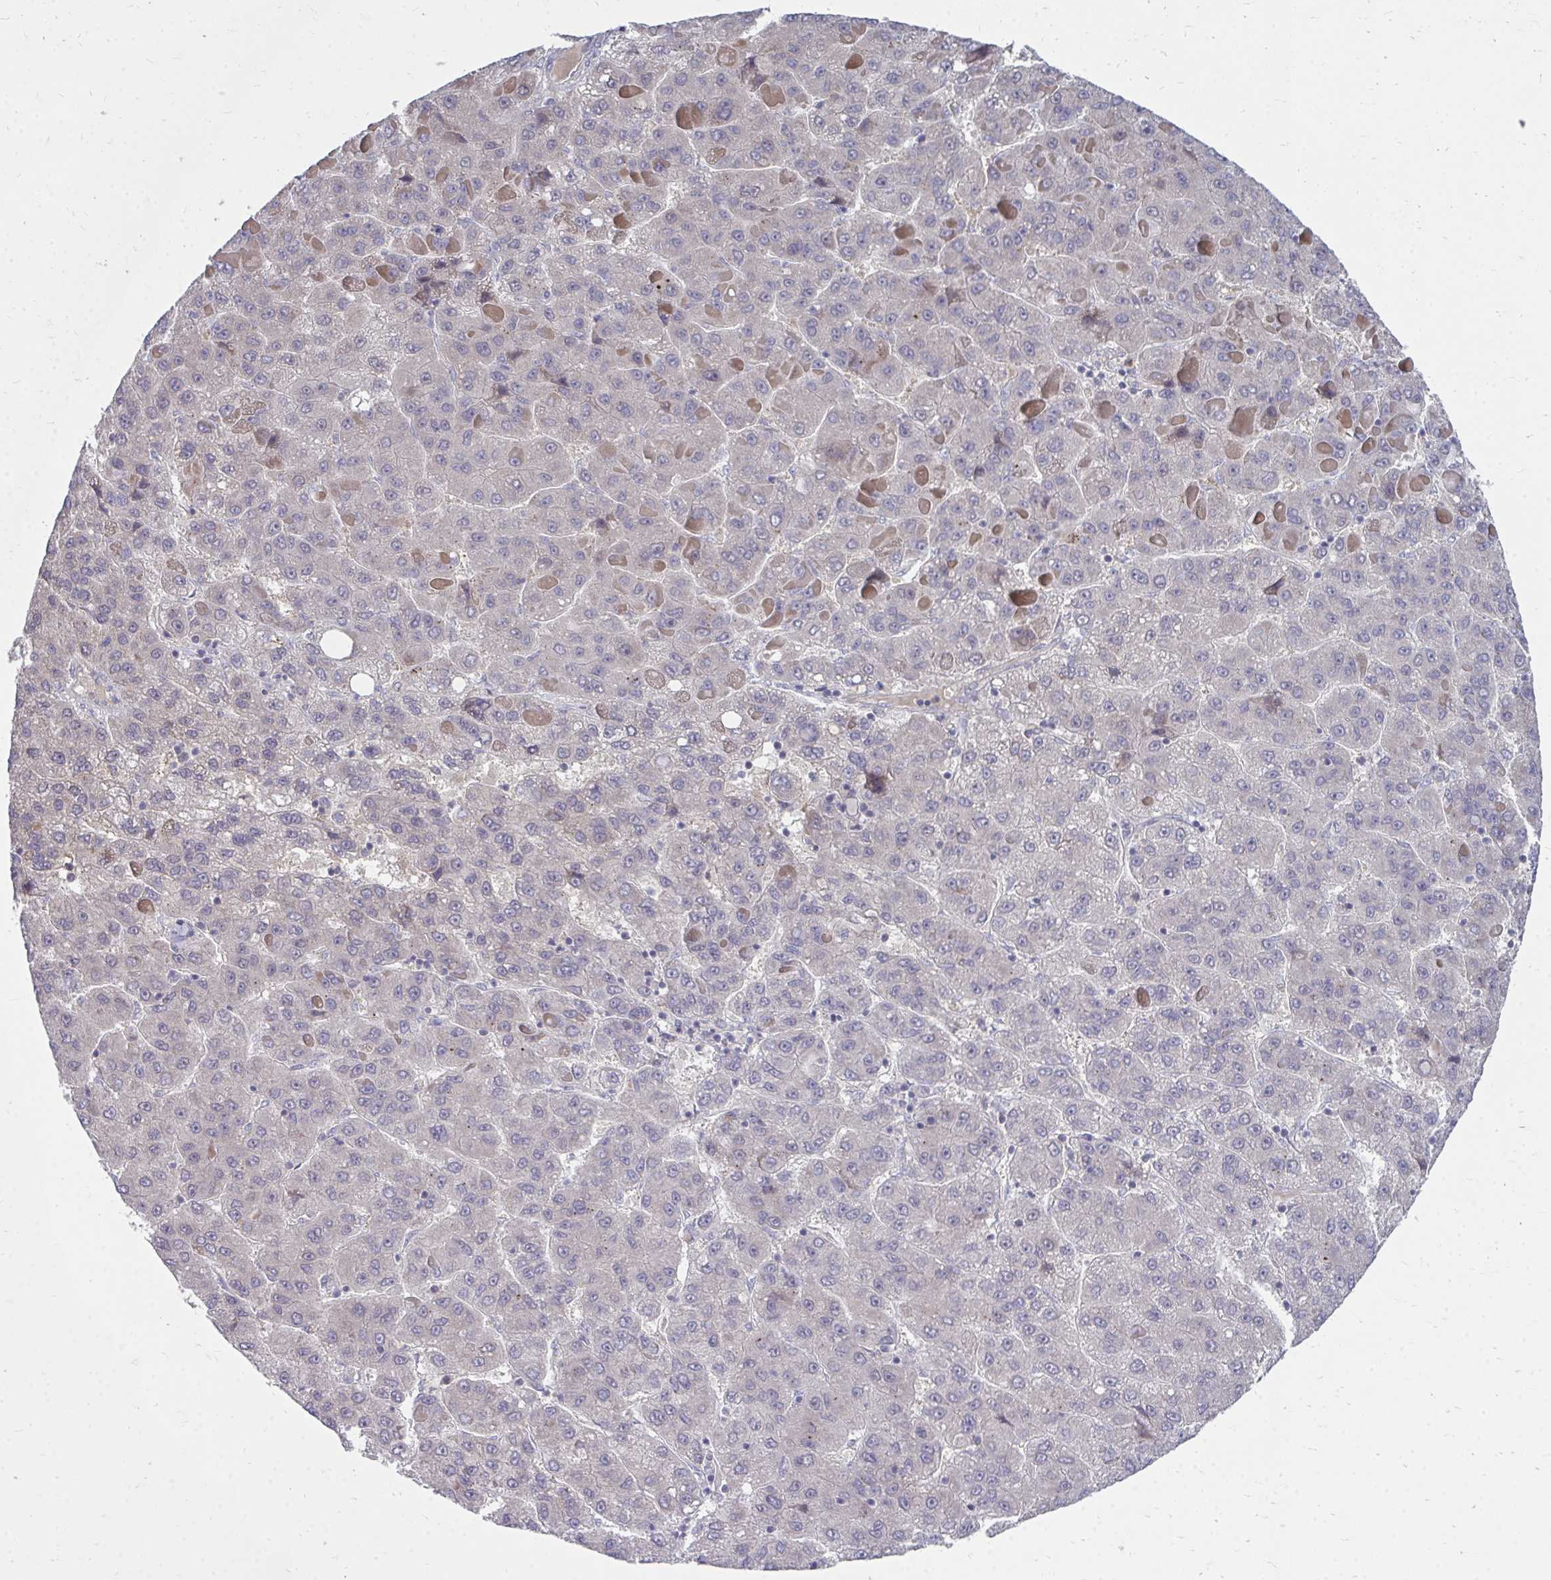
{"staining": {"intensity": "negative", "quantity": "none", "location": "none"}, "tissue": "liver cancer", "cell_type": "Tumor cells", "image_type": "cancer", "snomed": [{"axis": "morphology", "description": "Carcinoma, Hepatocellular, NOS"}, {"axis": "topography", "description": "Liver"}], "caption": "An immunohistochemistry (IHC) micrograph of hepatocellular carcinoma (liver) is shown. There is no staining in tumor cells of hepatocellular carcinoma (liver).", "gene": "MROH8", "patient": {"sex": "female", "age": 82}}